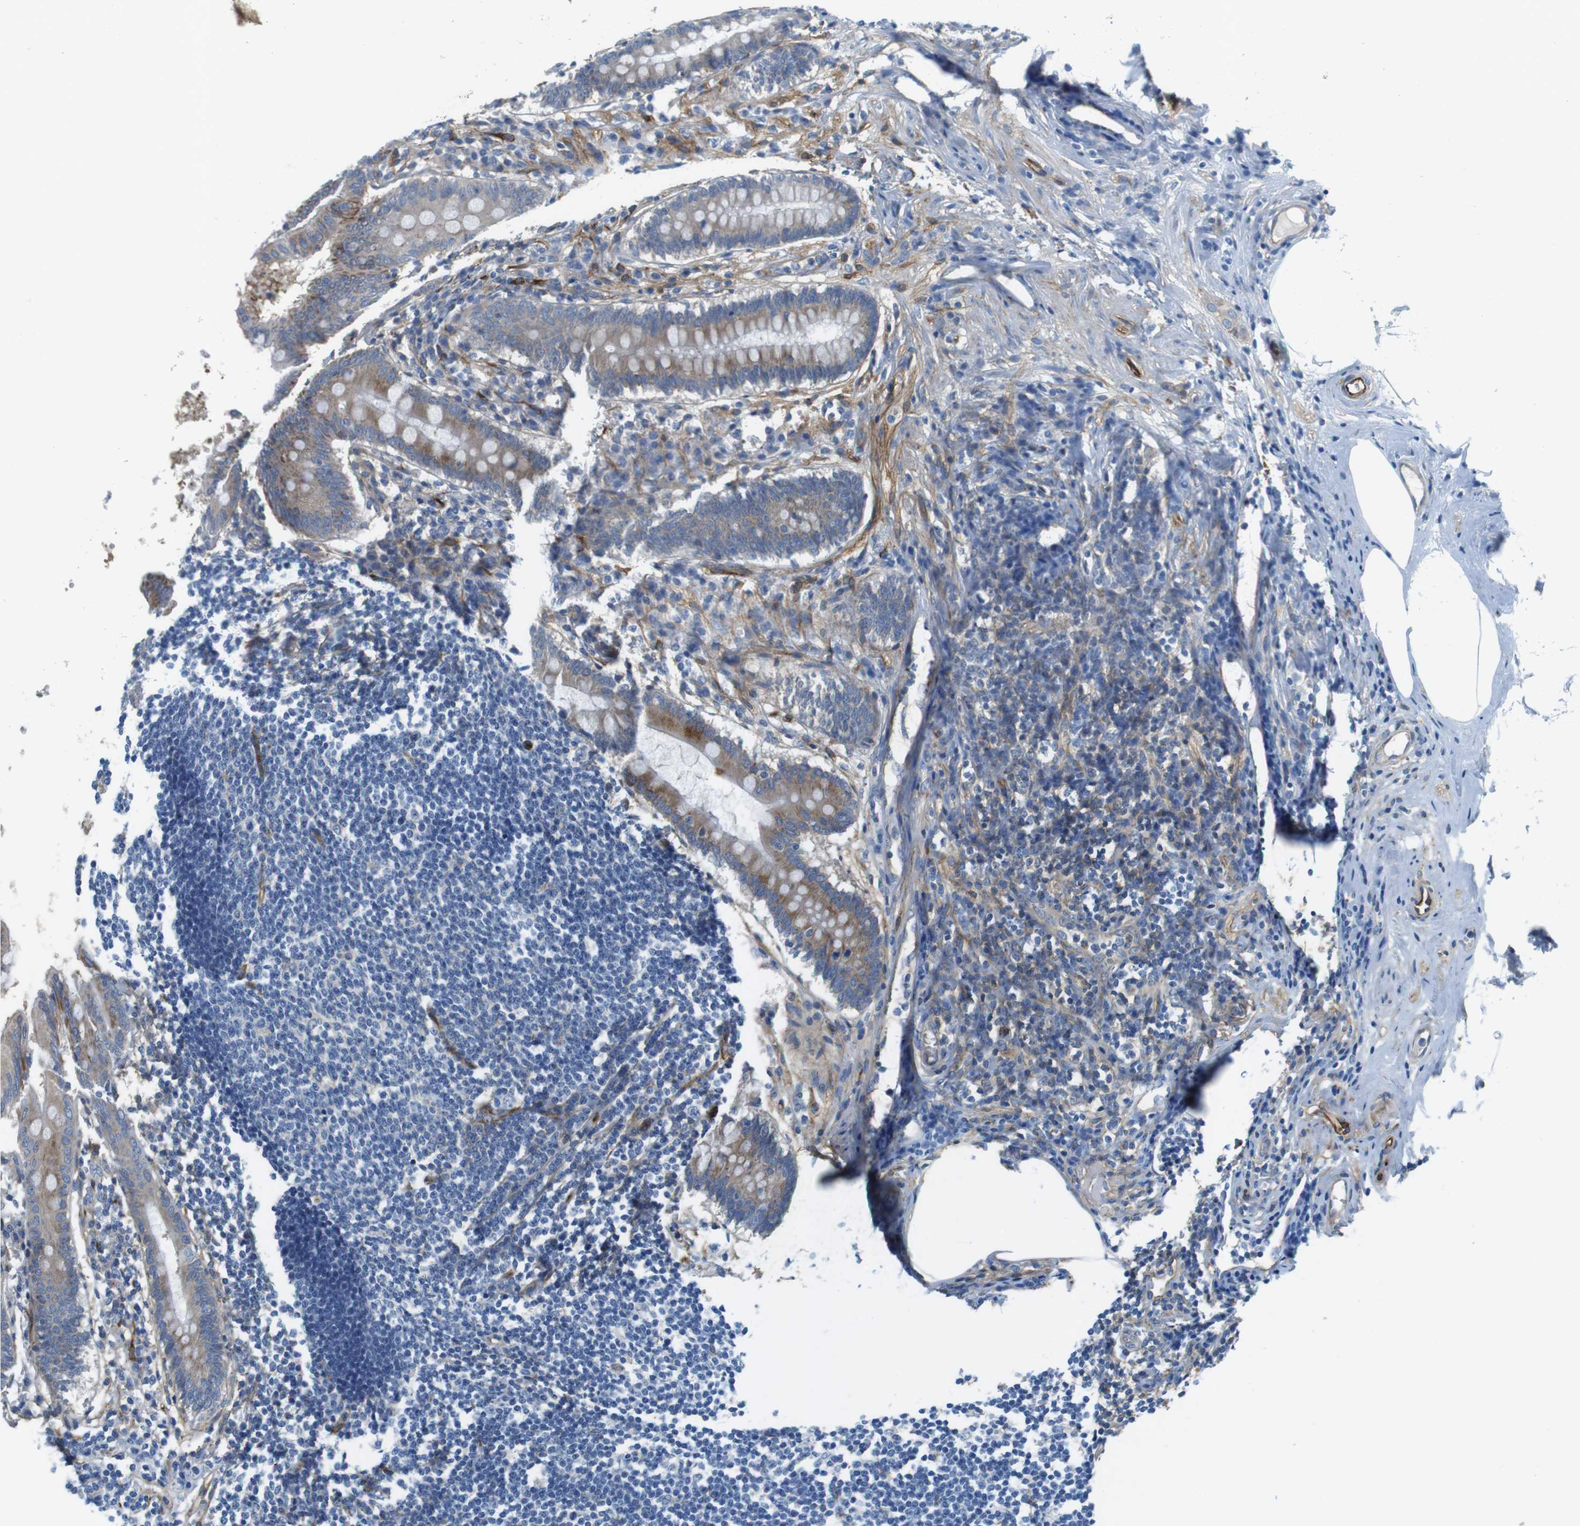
{"staining": {"intensity": "moderate", "quantity": ">75%", "location": "cytoplasmic/membranous"}, "tissue": "appendix", "cell_type": "Glandular cells", "image_type": "normal", "snomed": [{"axis": "morphology", "description": "Normal tissue, NOS"}, {"axis": "topography", "description": "Appendix"}], "caption": "The micrograph reveals a brown stain indicating the presence of a protein in the cytoplasmic/membranous of glandular cells in appendix.", "gene": "EMP2", "patient": {"sex": "female", "age": 50}}